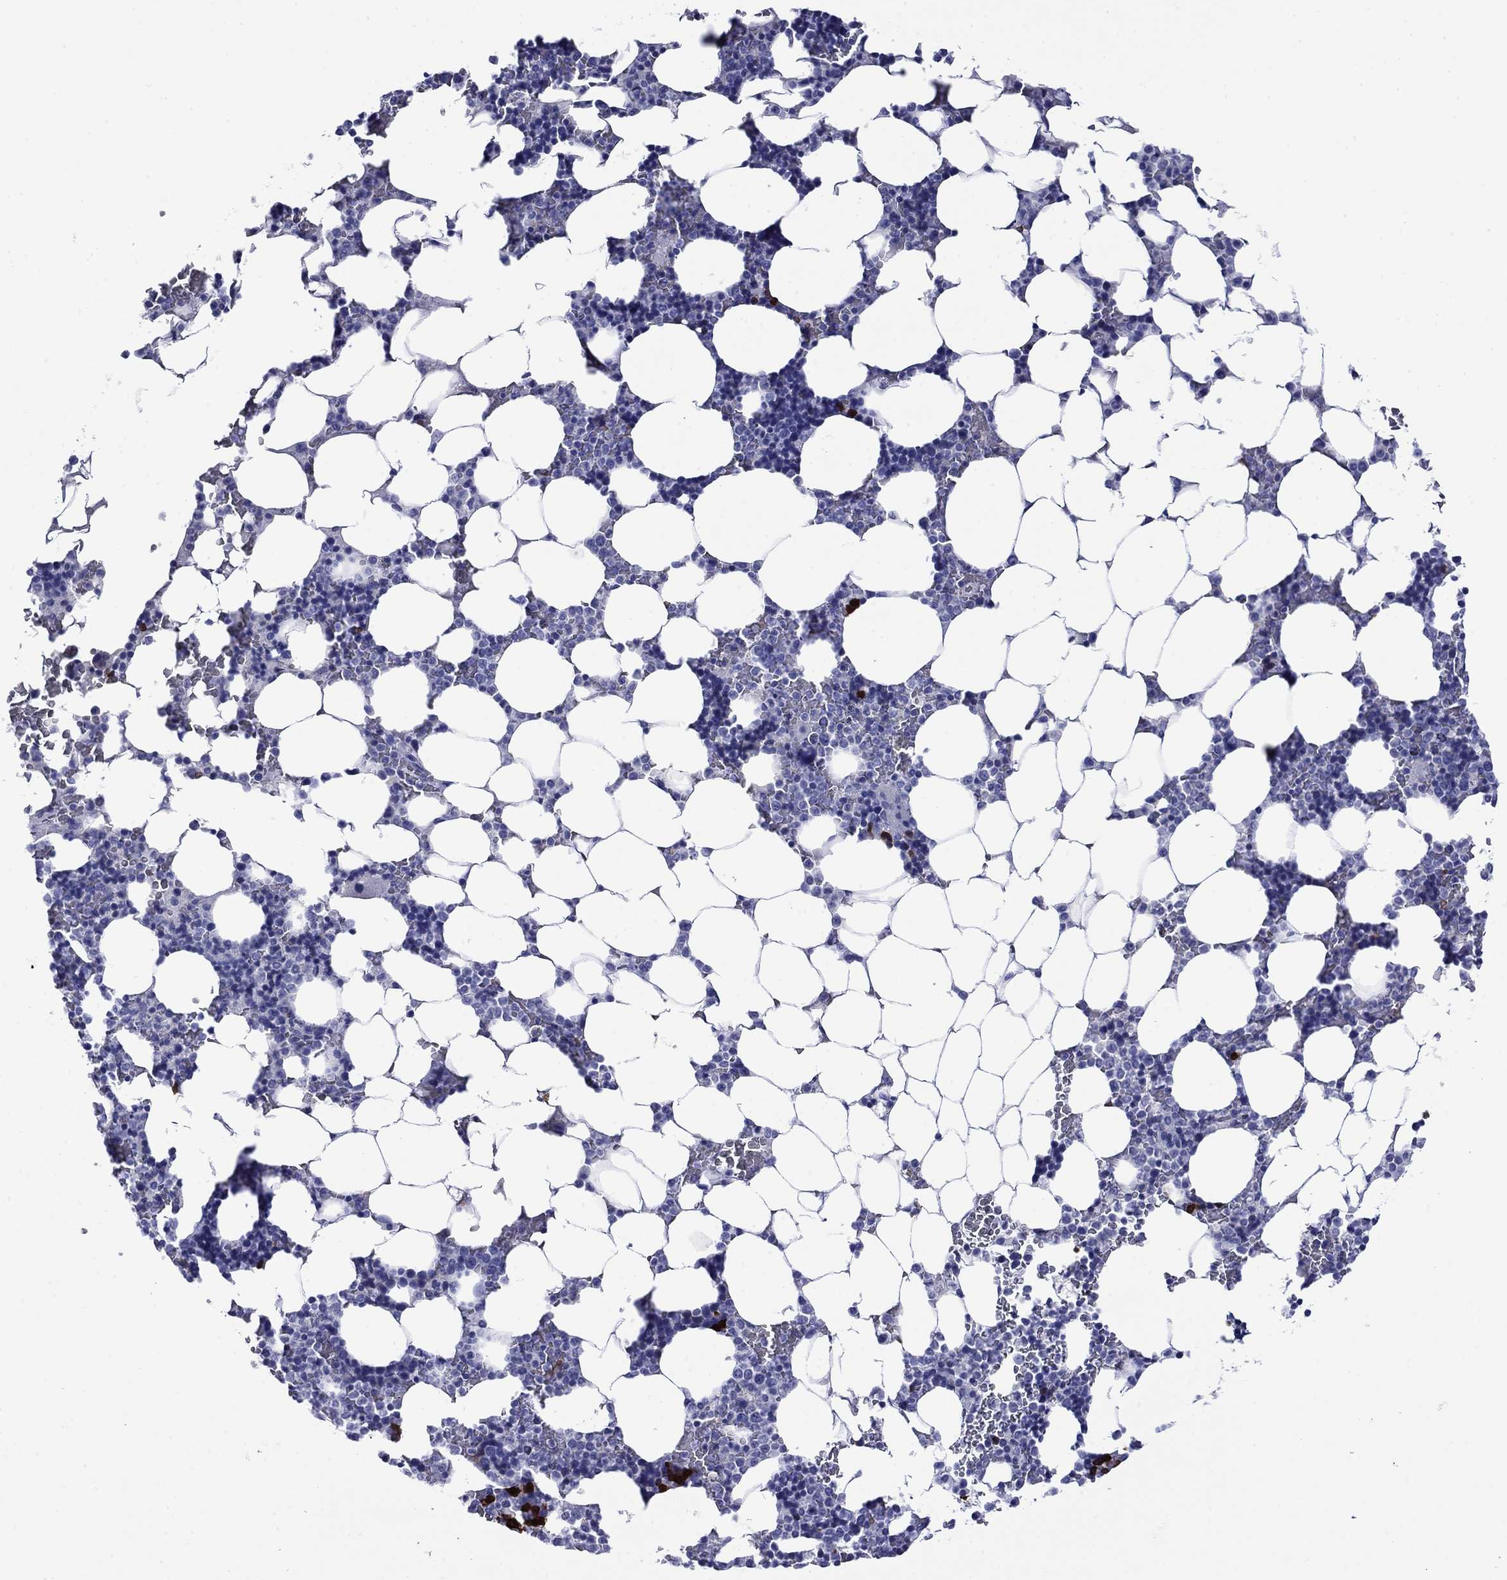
{"staining": {"intensity": "negative", "quantity": "none", "location": "none"}, "tissue": "bone marrow", "cell_type": "Hematopoietic cells", "image_type": "normal", "snomed": [{"axis": "morphology", "description": "Normal tissue, NOS"}, {"axis": "topography", "description": "Bone marrow"}], "caption": "Hematopoietic cells show no significant staining in benign bone marrow. The staining was performed using DAB (3,3'-diaminobenzidine) to visualize the protein expression in brown, while the nuclei were stained in blue with hematoxylin (Magnification: 20x).", "gene": "ROM1", "patient": {"sex": "male", "age": 51}}